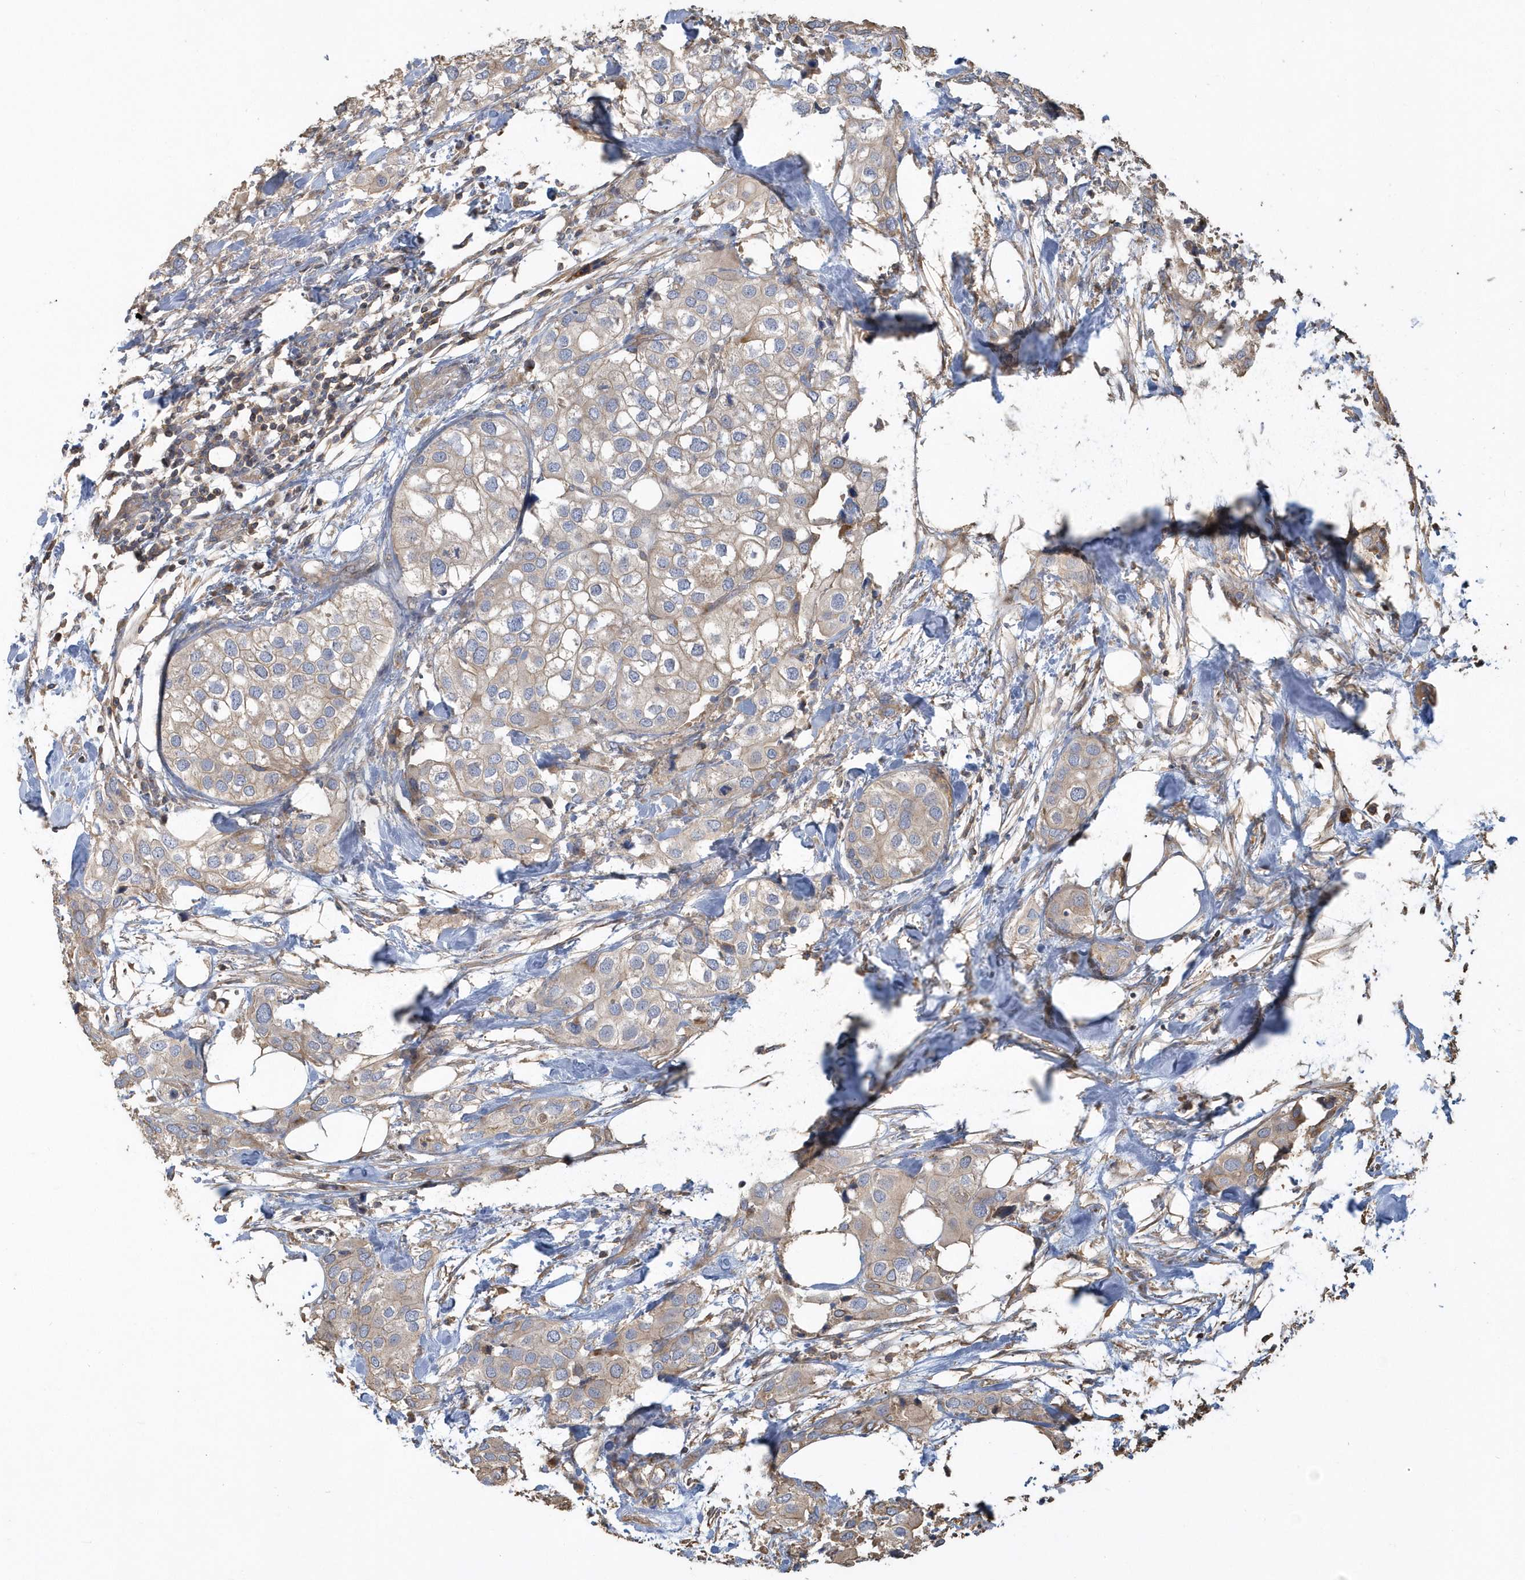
{"staining": {"intensity": "negative", "quantity": "none", "location": "none"}, "tissue": "urothelial cancer", "cell_type": "Tumor cells", "image_type": "cancer", "snomed": [{"axis": "morphology", "description": "Urothelial carcinoma, High grade"}, {"axis": "topography", "description": "Urinary bladder"}], "caption": "A high-resolution image shows IHC staining of urothelial cancer, which displays no significant expression in tumor cells.", "gene": "TRAIP", "patient": {"sex": "male", "age": 64}}